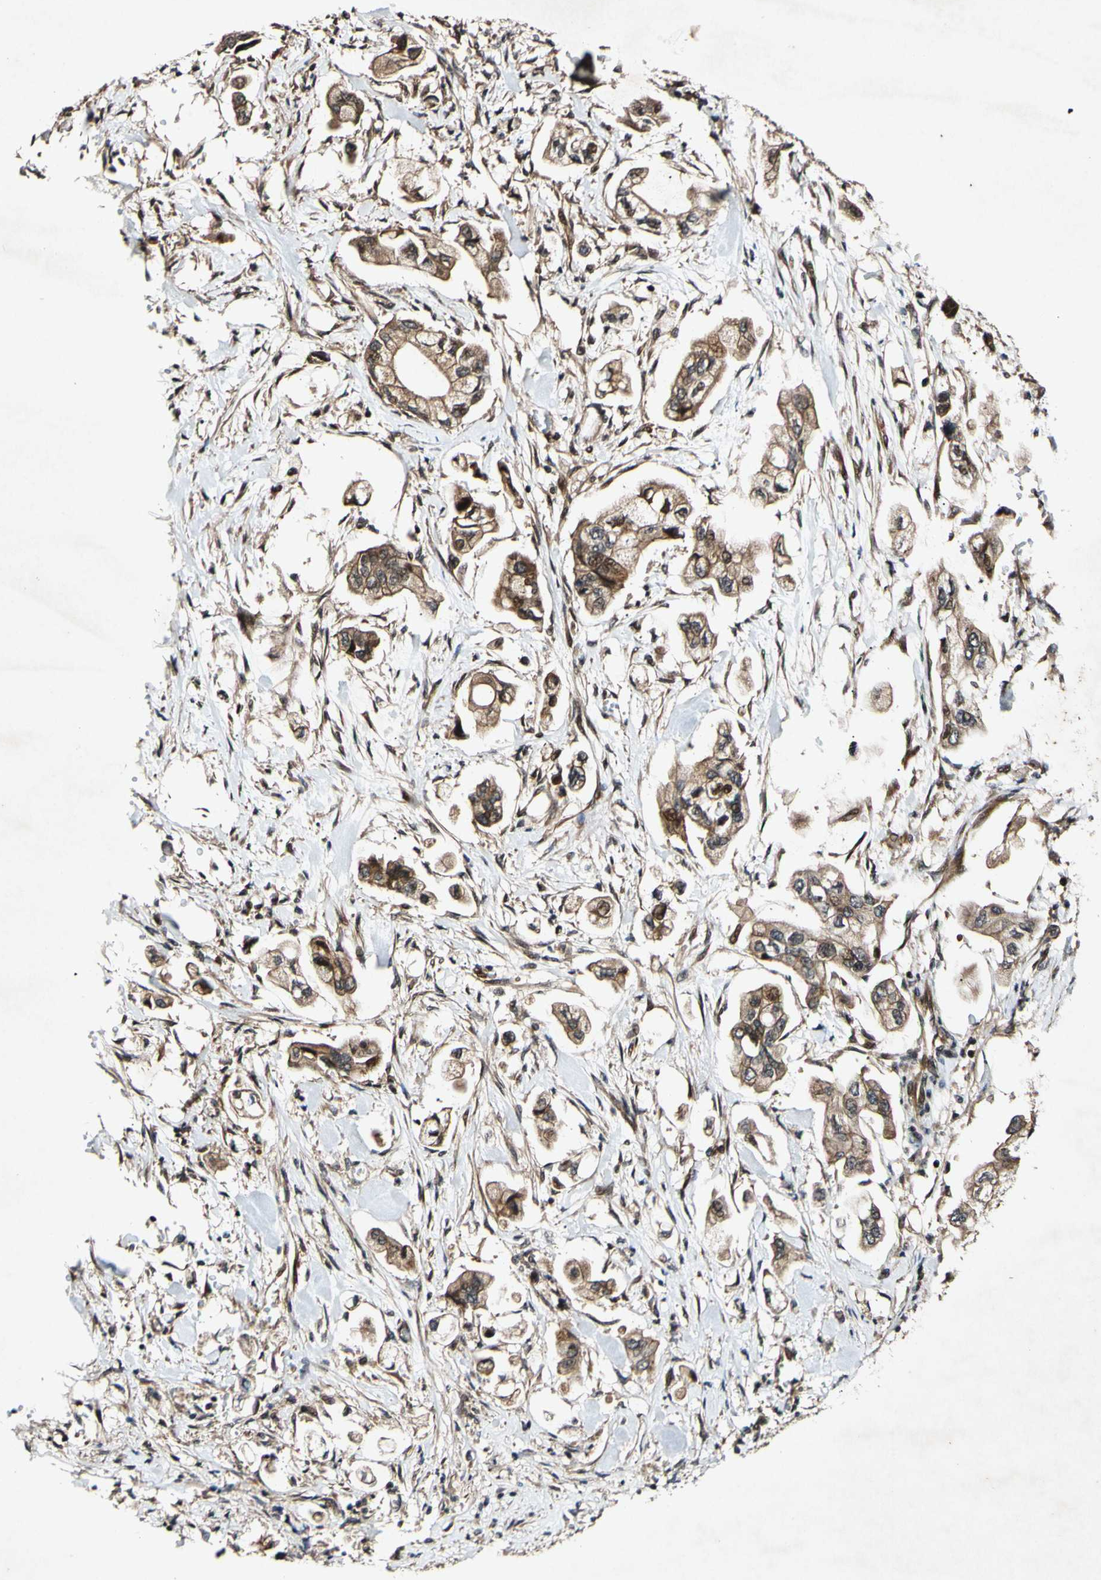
{"staining": {"intensity": "moderate", "quantity": ">75%", "location": "cytoplasmic/membranous"}, "tissue": "stomach cancer", "cell_type": "Tumor cells", "image_type": "cancer", "snomed": [{"axis": "morphology", "description": "Adenocarcinoma, NOS"}, {"axis": "topography", "description": "Stomach"}], "caption": "The micrograph shows a brown stain indicating the presence of a protein in the cytoplasmic/membranous of tumor cells in stomach adenocarcinoma.", "gene": "CSNK1E", "patient": {"sex": "male", "age": 62}}